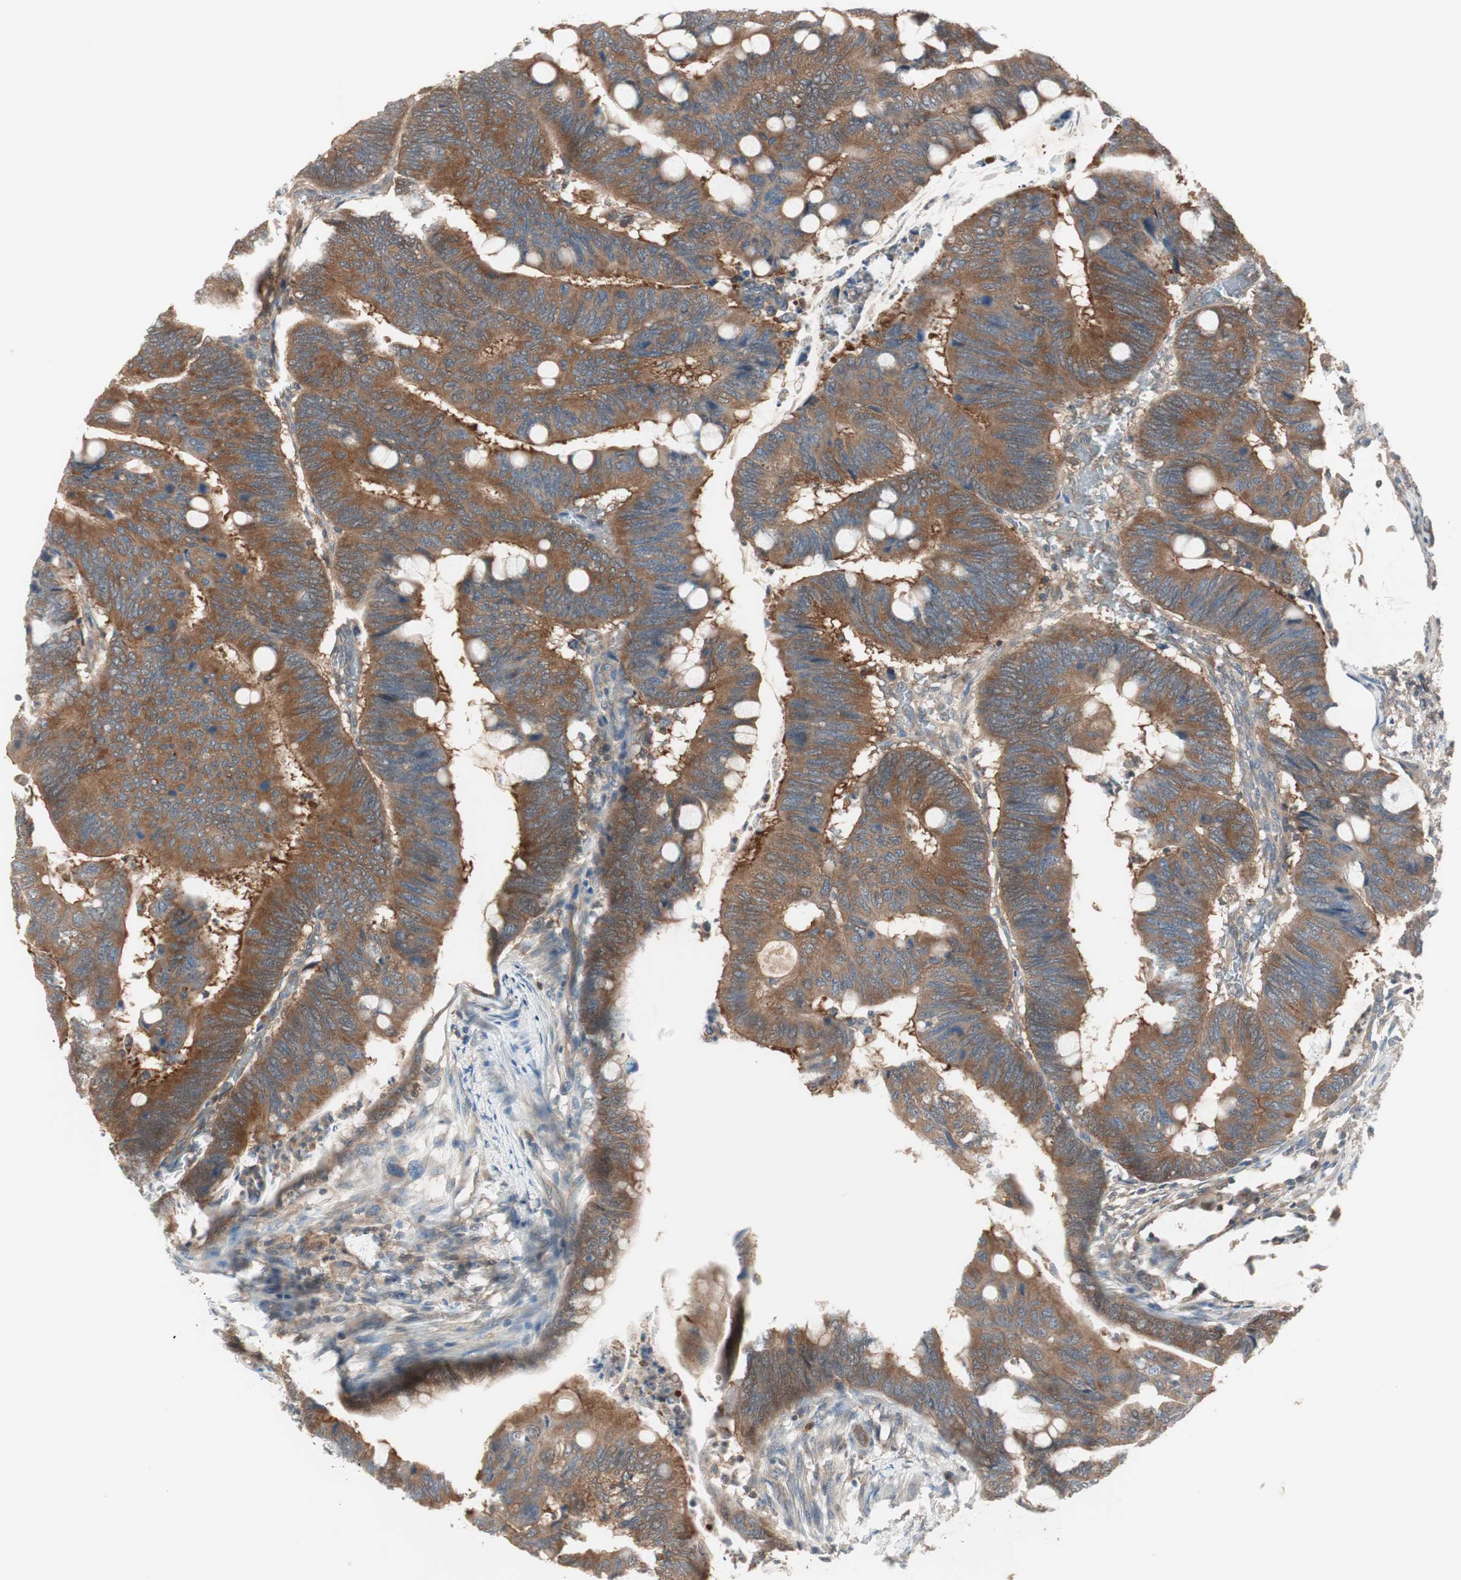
{"staining": {"intensity": "strong", "quantity": ">75%", "location": "cytoplasmic/membranous"}, "tissue": "colorectal cancer", "cell_type": "Tumor cells", "image_type": "cancer", "snomed": [{"axis": "morphology", "description": "Normal tissue, NOS"}, {"axis": "morphology", "description": "Adenocarcinoma, NOS"}, {"axis": "topography", "description": "Rectum"}, {"axis": "topography", "description": "Peripheral nerve tissue"}], "caption": "IHC of colorectal adenocarcinoma demonstrates high levels of strong cytoplasmic/membranous staining in about >75% of tumor cells. (Stains: DAB (3,3'-diaminobenzidine) in brown, nuclei in blue, Microscopy: brightfield microscopy at high magnification).", "gene": "GALT", "patient": {"sex": "male", "age": 92}}